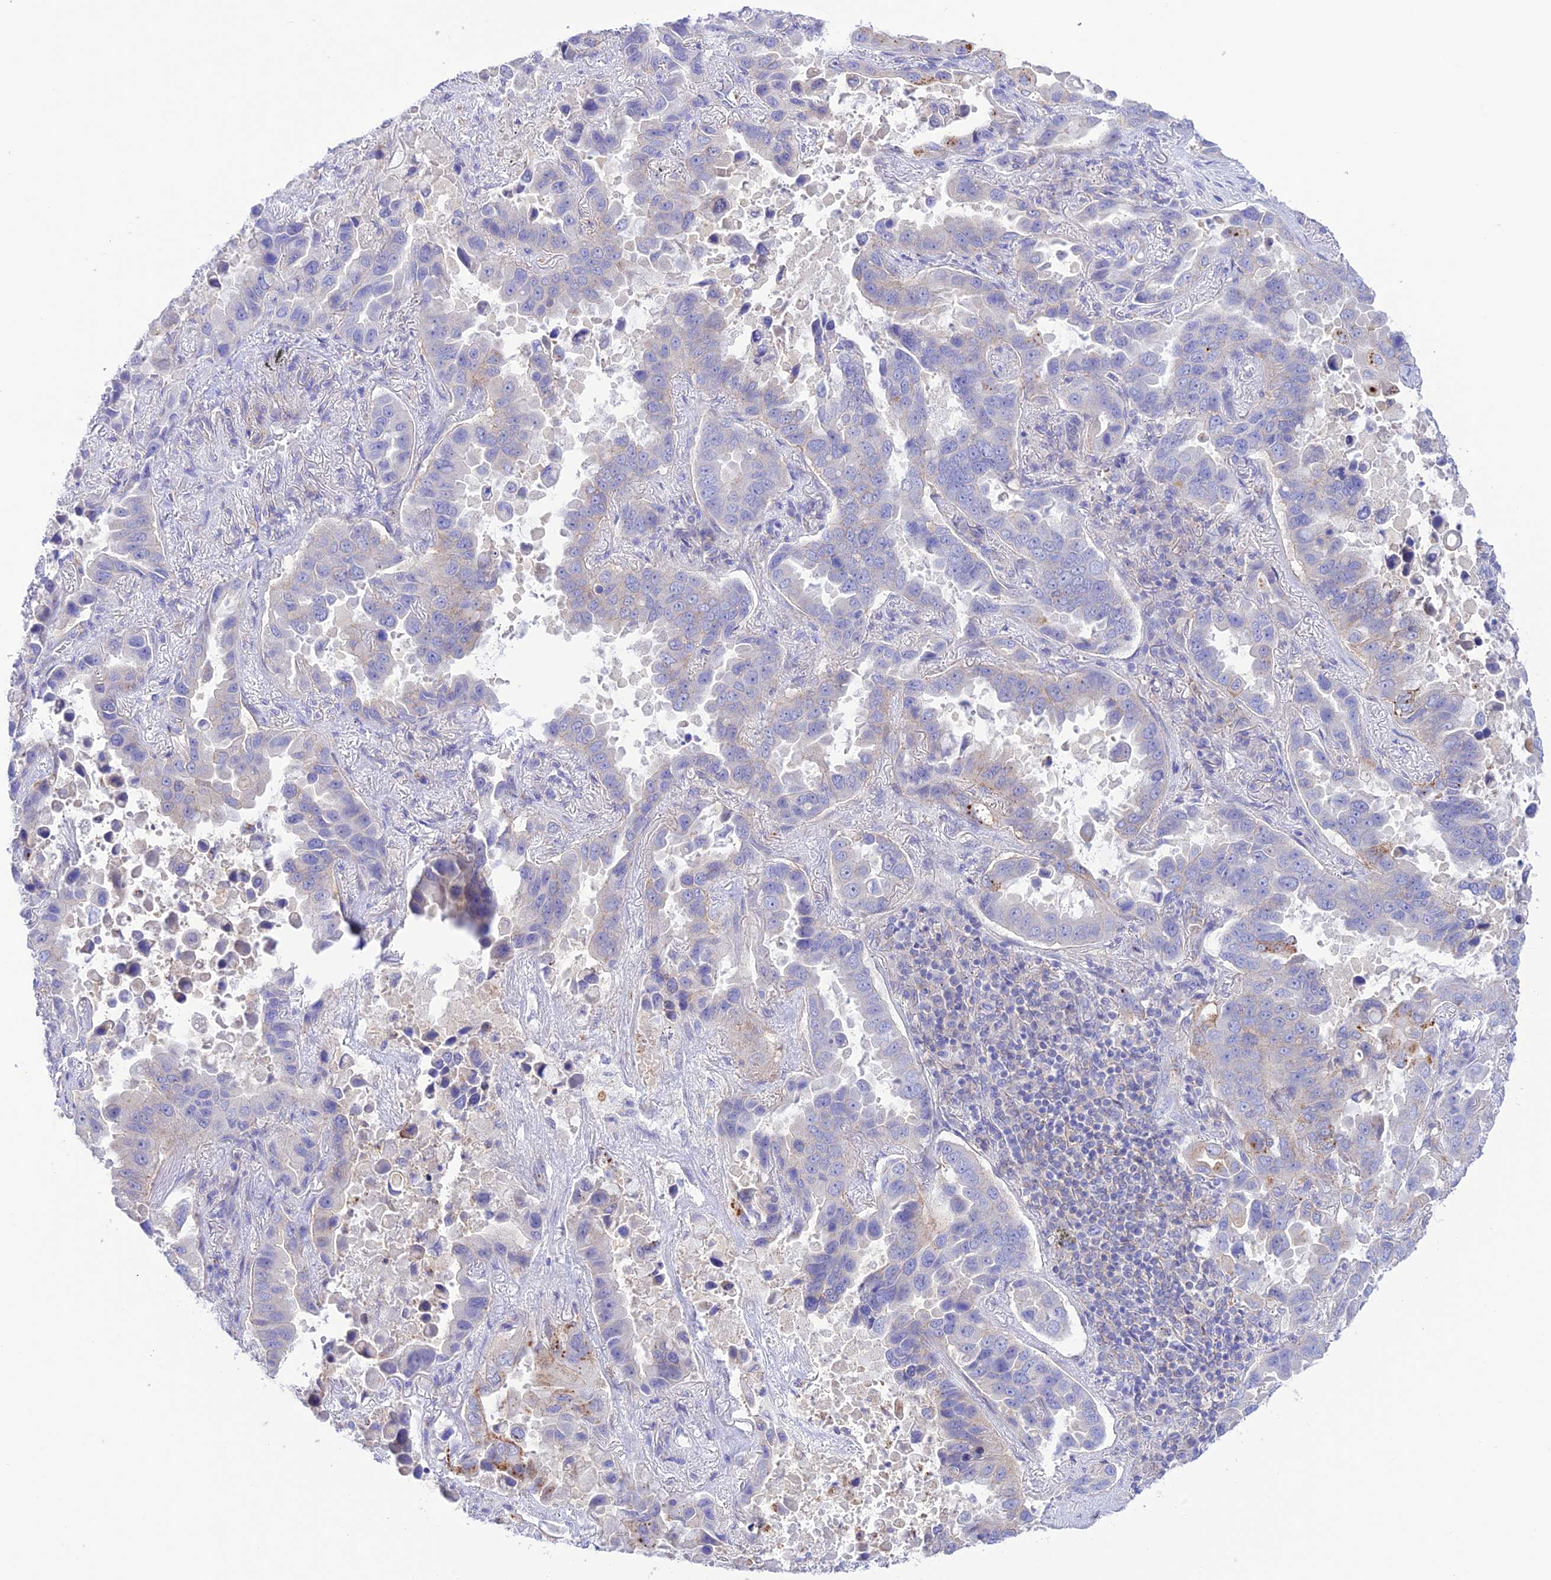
{"staining": {"intensity": "negative", "quantity": "none", "location": "none"}, "tissue": "lung cancer", "cell_type": "Tumor cells", "image_type": "cancer", "snomed": [{"axis": "morphology", "description": "Adenocarcinoma, NOS"}, {"axis": "topography", "description": "Lung"}], "caption": "Tumor cells are negative for brown protein staining in lung cancer.", "gene": "CHSY3", "patient": {"sex": "male", "age": 64}}